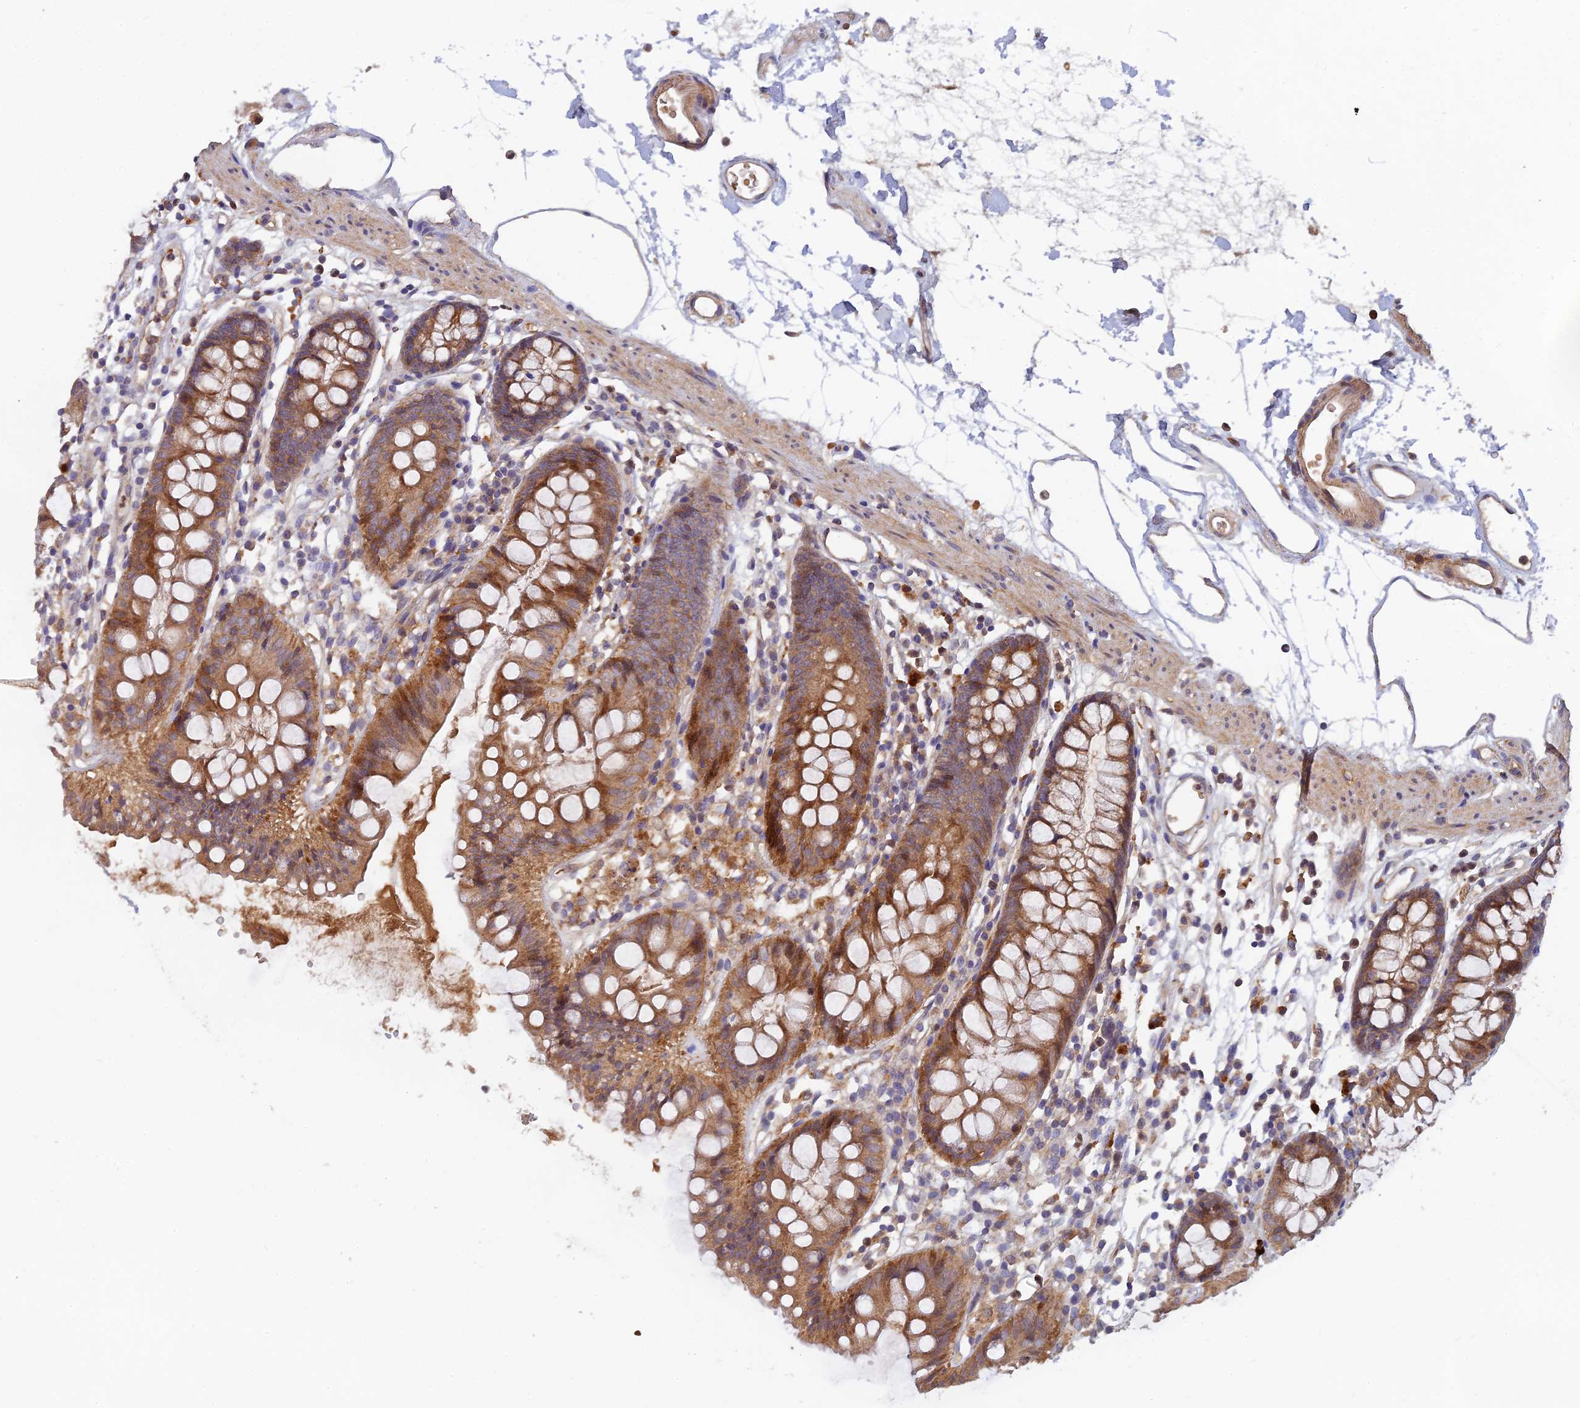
{"staining": {"intensity": "moderate", "quantity": ">75%", "location": "cytoplasmic/membranous"}, "tissue": "colon", "cell_type": "Endothelial cells", "image_type": "normal", "snomed": [{"axis": "morphology", "description": "Normal tissue, NOS"}, {"axis": "topography", "description": "Colon"}], "caption": "An image of colon stained for a protein reveals moderate cytoplasmic/membranous brown staining in endothelial cells. (Stains: DAB (3,3'-diaminobenzidine) in brown, nuclei in blue, Microscopy: brightfield microscopy at high magnification).", "gene": "FAM151B", "patient": {"sex": "female", "age": 84}}